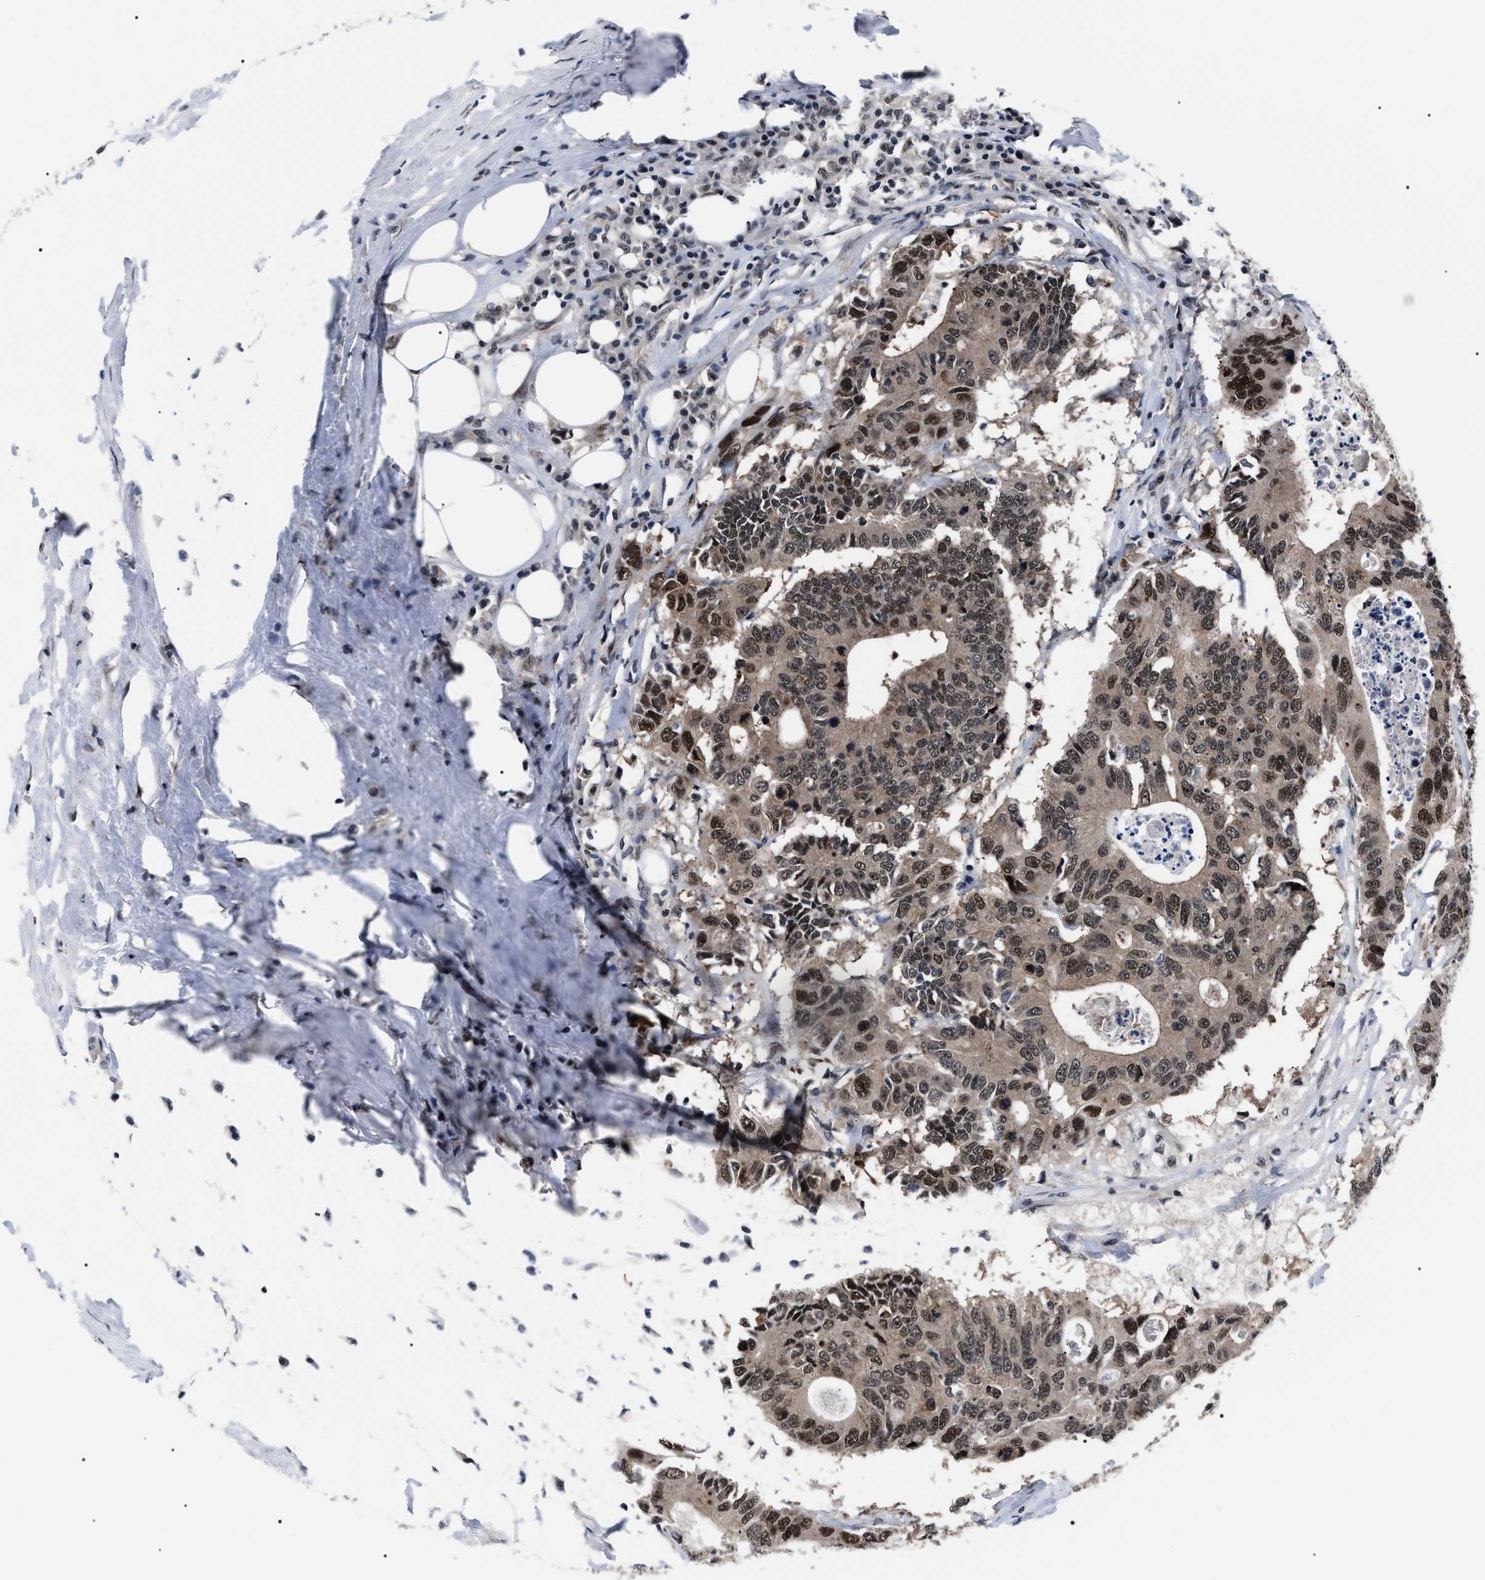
{"staining": {"intensity": "moderate", "quantity": ">75%", "location": "cytoplasmic/membranous,nuclear"}, "tissue": "colorectal cancer", "cell_type": "Tumor cells", "image_type": "cancer", "snomed": [{"axis": "morphology", "description": "Adenocarcinoma, NOS"}, {"axis": "topography", "description": "Colon"}], "caption": "Moderate cytoplasmic/membranous and nuclear positivity is identified in approximately >75% of tumor cells in colorectal adenocarcinoma. (DAB IHC with brightfield microscopy, high magnification).", "gene": "CSNK2A1", "patient": {"sex": "male", "age": 71}}